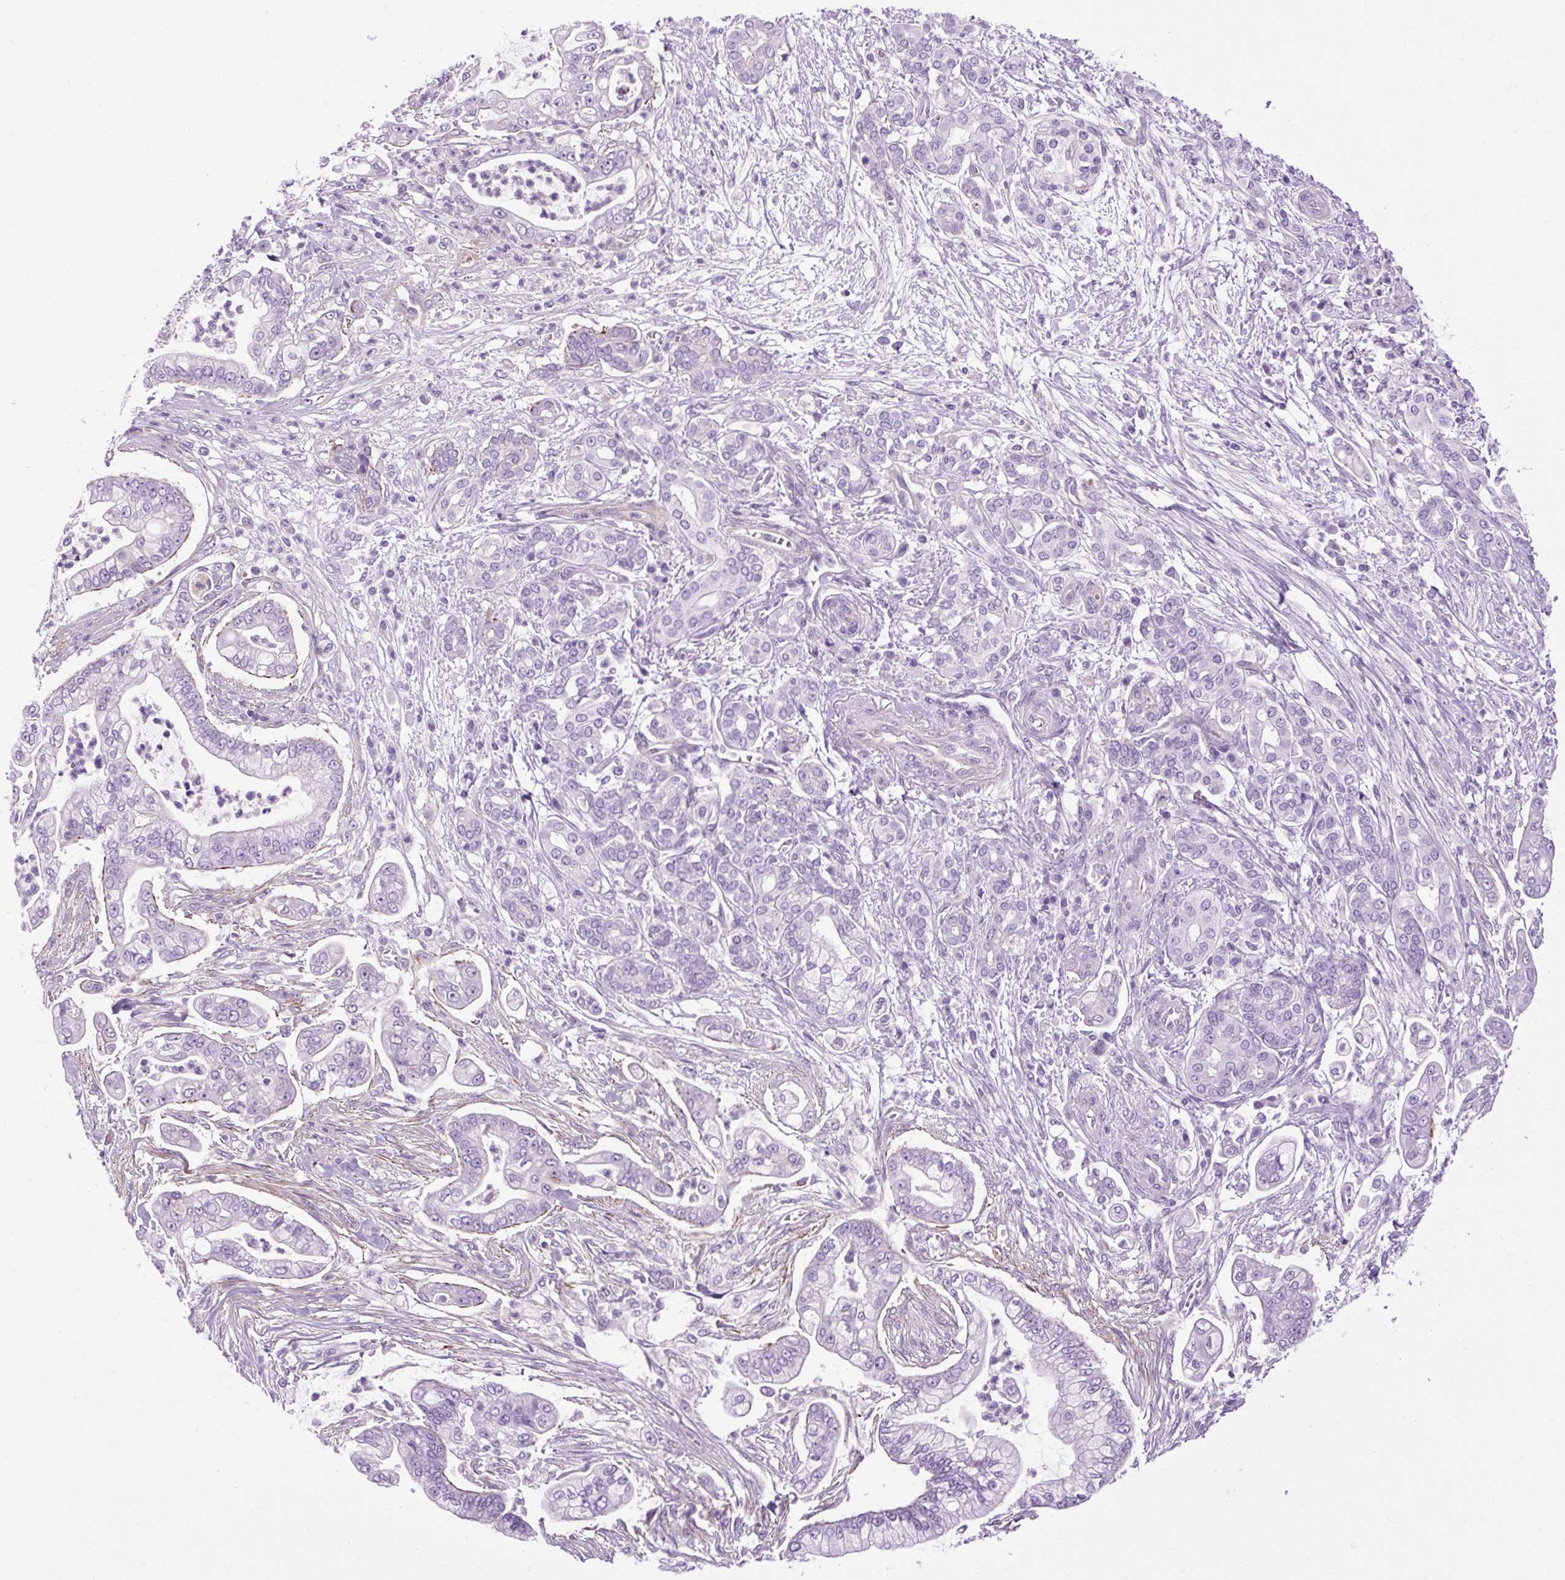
{"staining": {"intensity": "negative", "quantity": "none", "location": "none"}, "tissue": "pancreatic cancer", "cell_type": "Tumor cells", "image_type": "cancer", "snomed": [{"axis": "morphology", "description": "Adenocarcinoma, NOS"}, {"axis": "topography", "description": "Pancreas"}], "caption": "The histopathology image displays no significant expression in tumor cells of pancreatic adenocarcinoma.", "gene": "OOEP", "patient": {"sex": "female", "age": 69}}